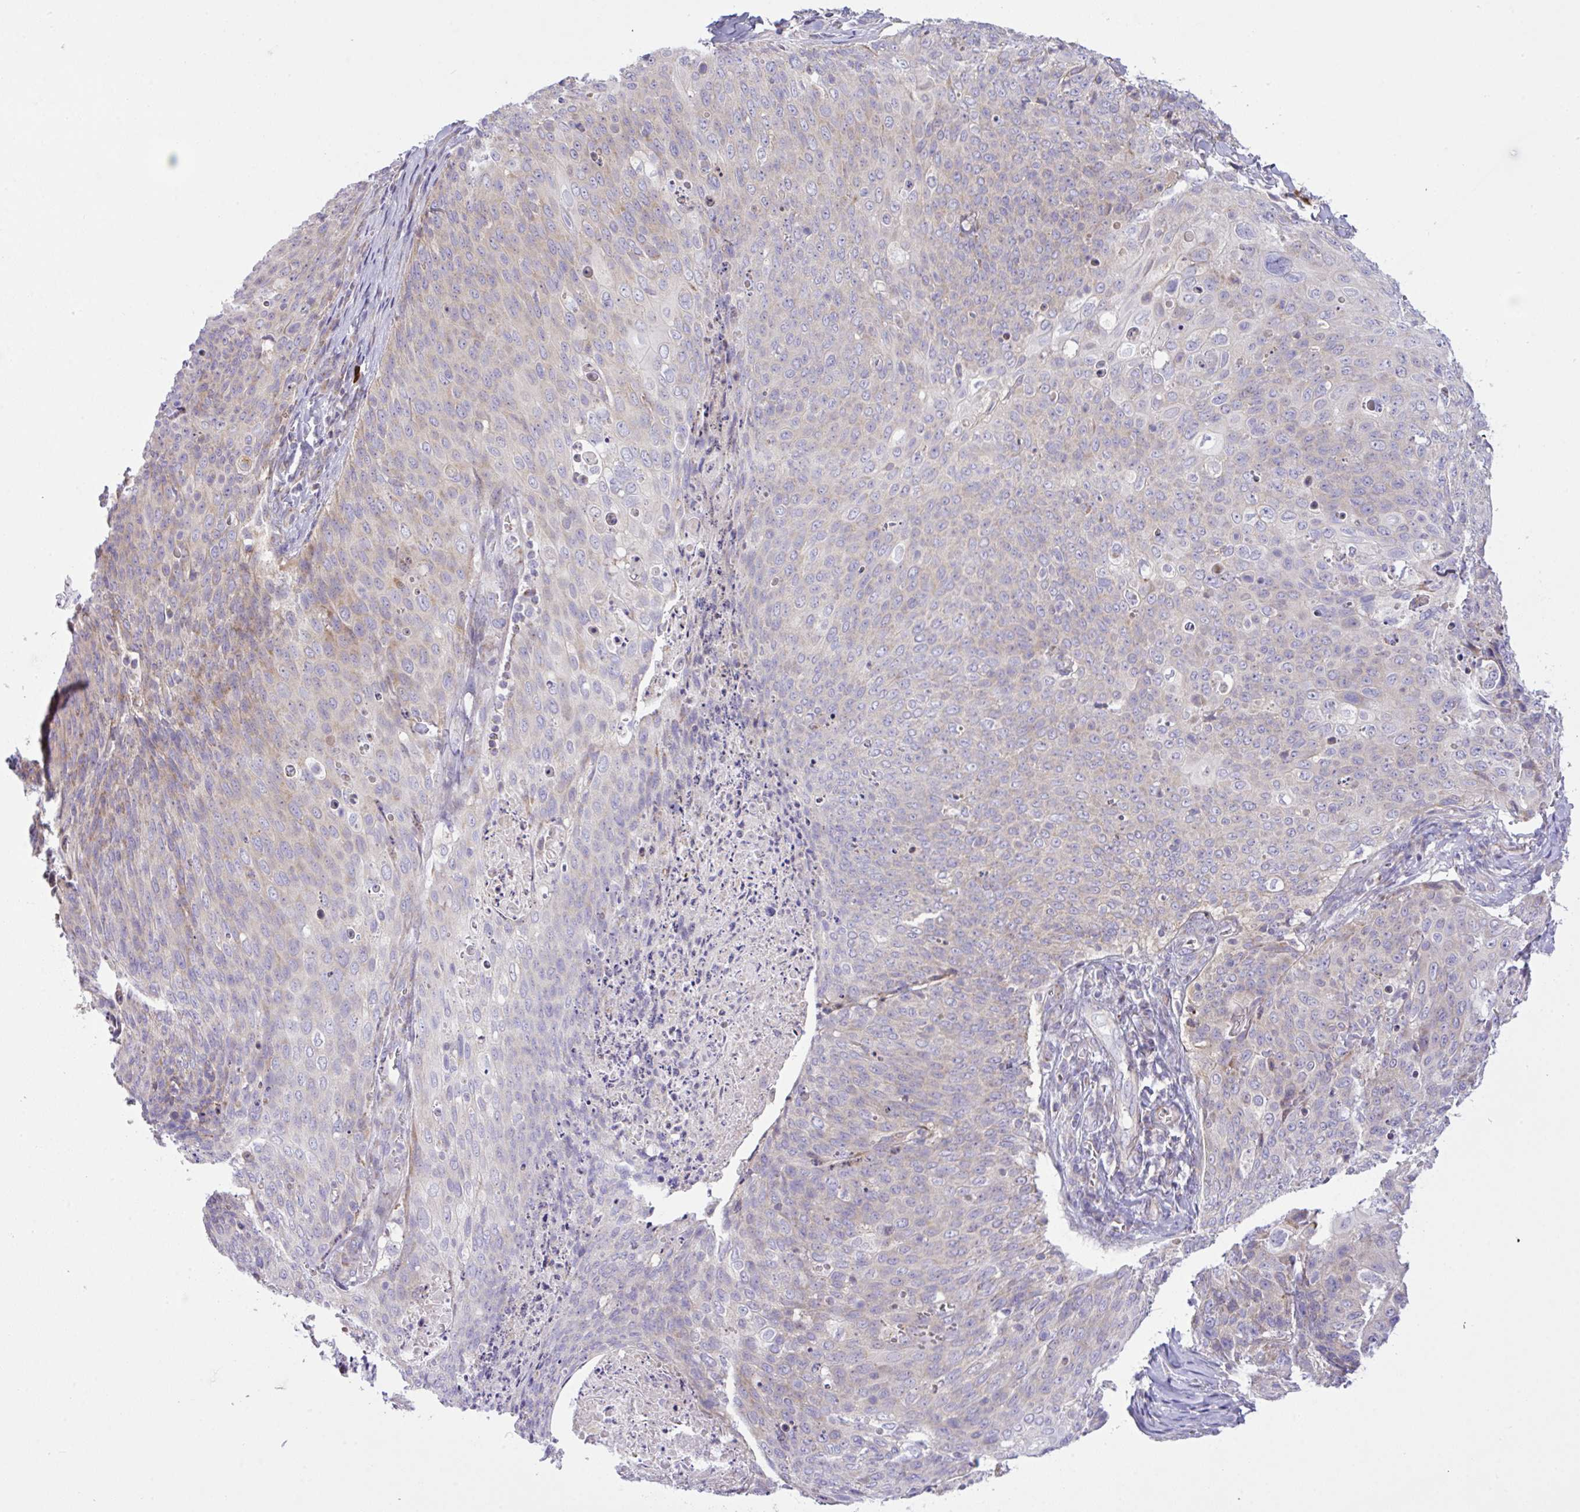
{"staining": {"intensity": "weak", "quantity": "<25%", "location": "cytoplasmic/membranous"}, "tissue": "skin cancer", "cell_type": "Tumor cells", "image_type": "cancer", "snomed": [{"axis": "morphology", "description": "Squamous cell carcinoma, NOS"}, {"axis": "topography", "description": "Skin"}, {"axis": "topography", "description": "Vulva"}], "caption": "Immunohistochemistry of human skin squamous cell carcinoma reveals no positivity in tumor cells.", "gene": "CHDH", "patient": {"sex": "female", "age": 85}}